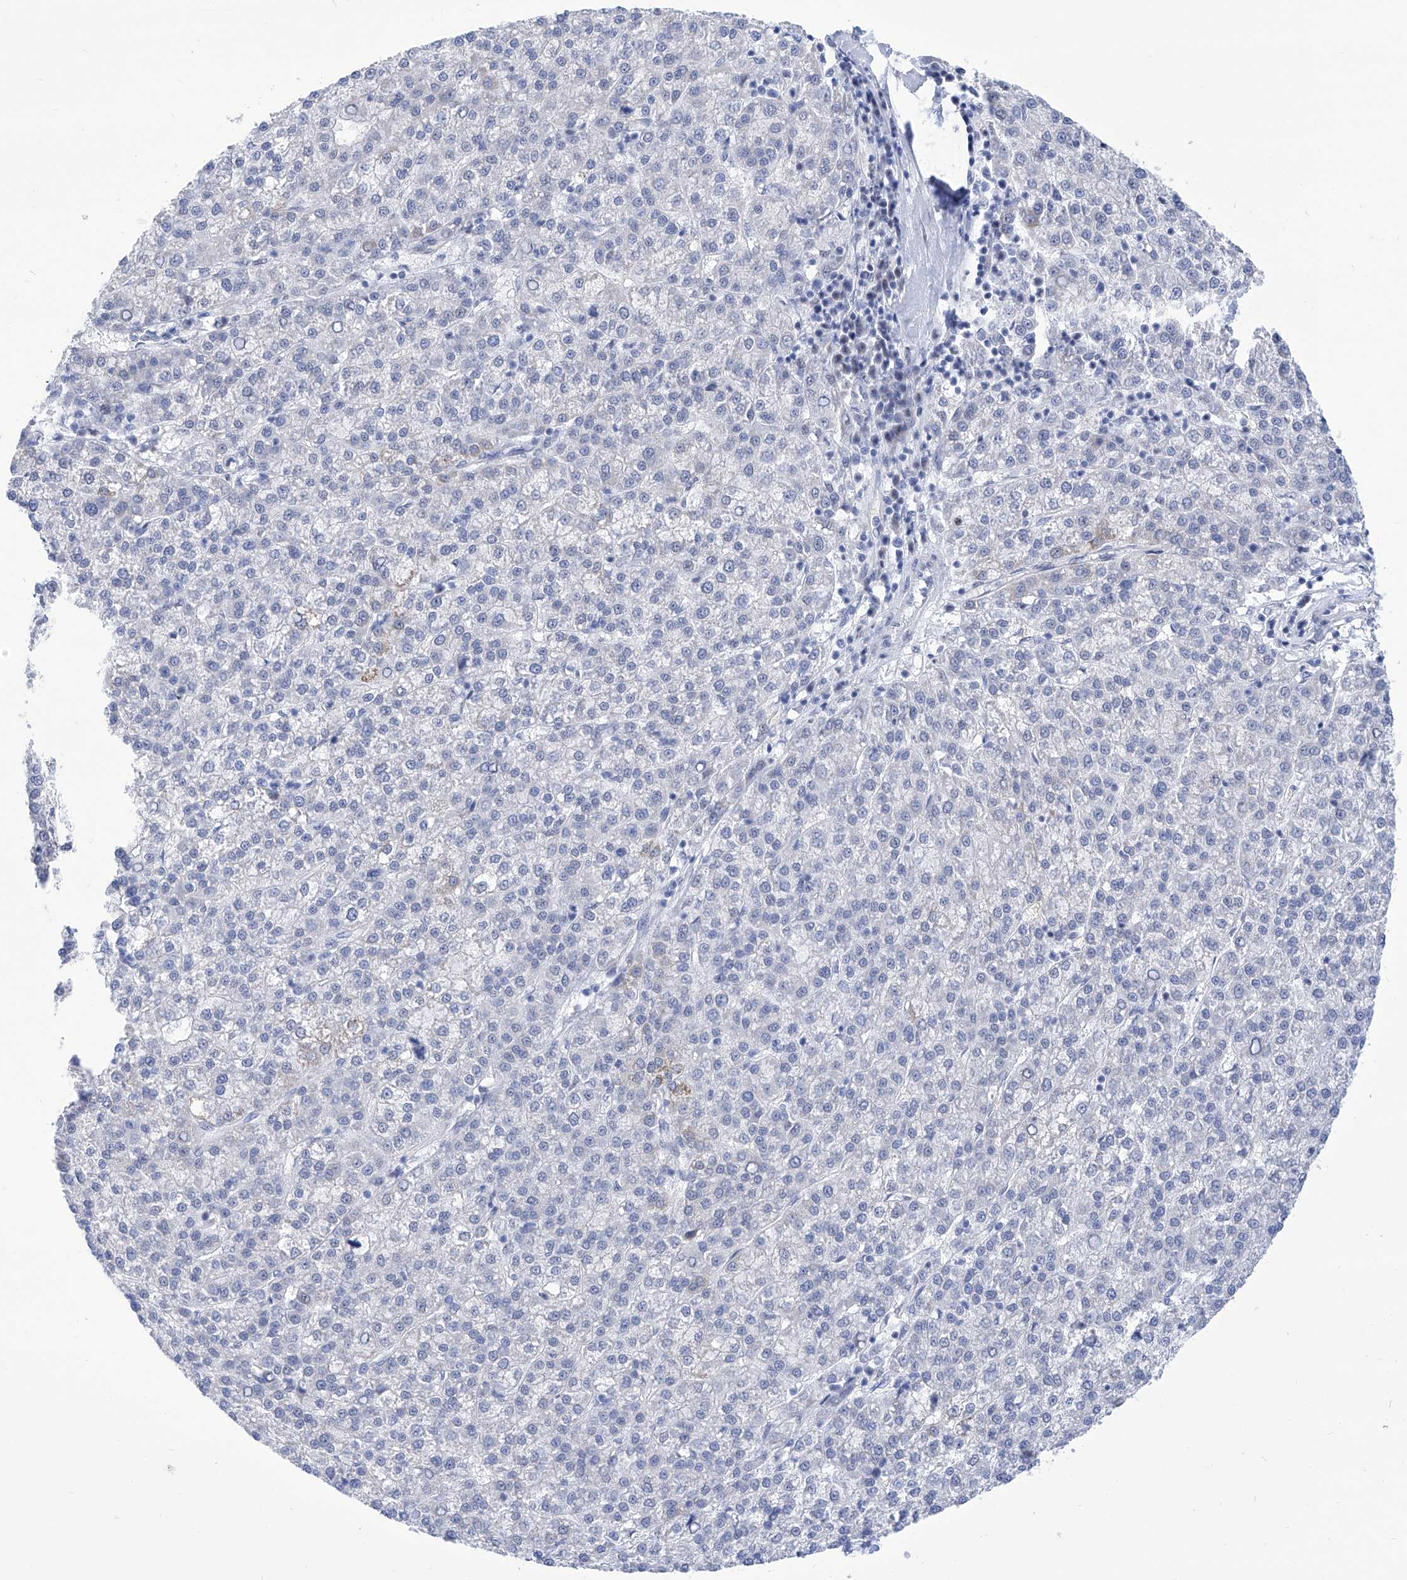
{"staining": {"intensity": "negative", "quantity": "none", "location": "none"}, "tissue": "liver cancer", "cell_type": "Tumor cells", "image_type": "cancer", "snomed": [{"axis": "morphology", "description": "Carcinoma, Hepatocellular, NOS"}, {"axis": "topography", "description": "Liver"}], "caption": "Immunohistochemistry micrograph of human hepatocellular carcinoma (liver) stained for a protein (brown), which demonstrates no positivity in tumor cells. The staining is performed using DAB brown chromogen with nuclei counter-stained in using hematoxylin.", "gene": "SART1", "patient": {"sex": "female", "age": 58}}